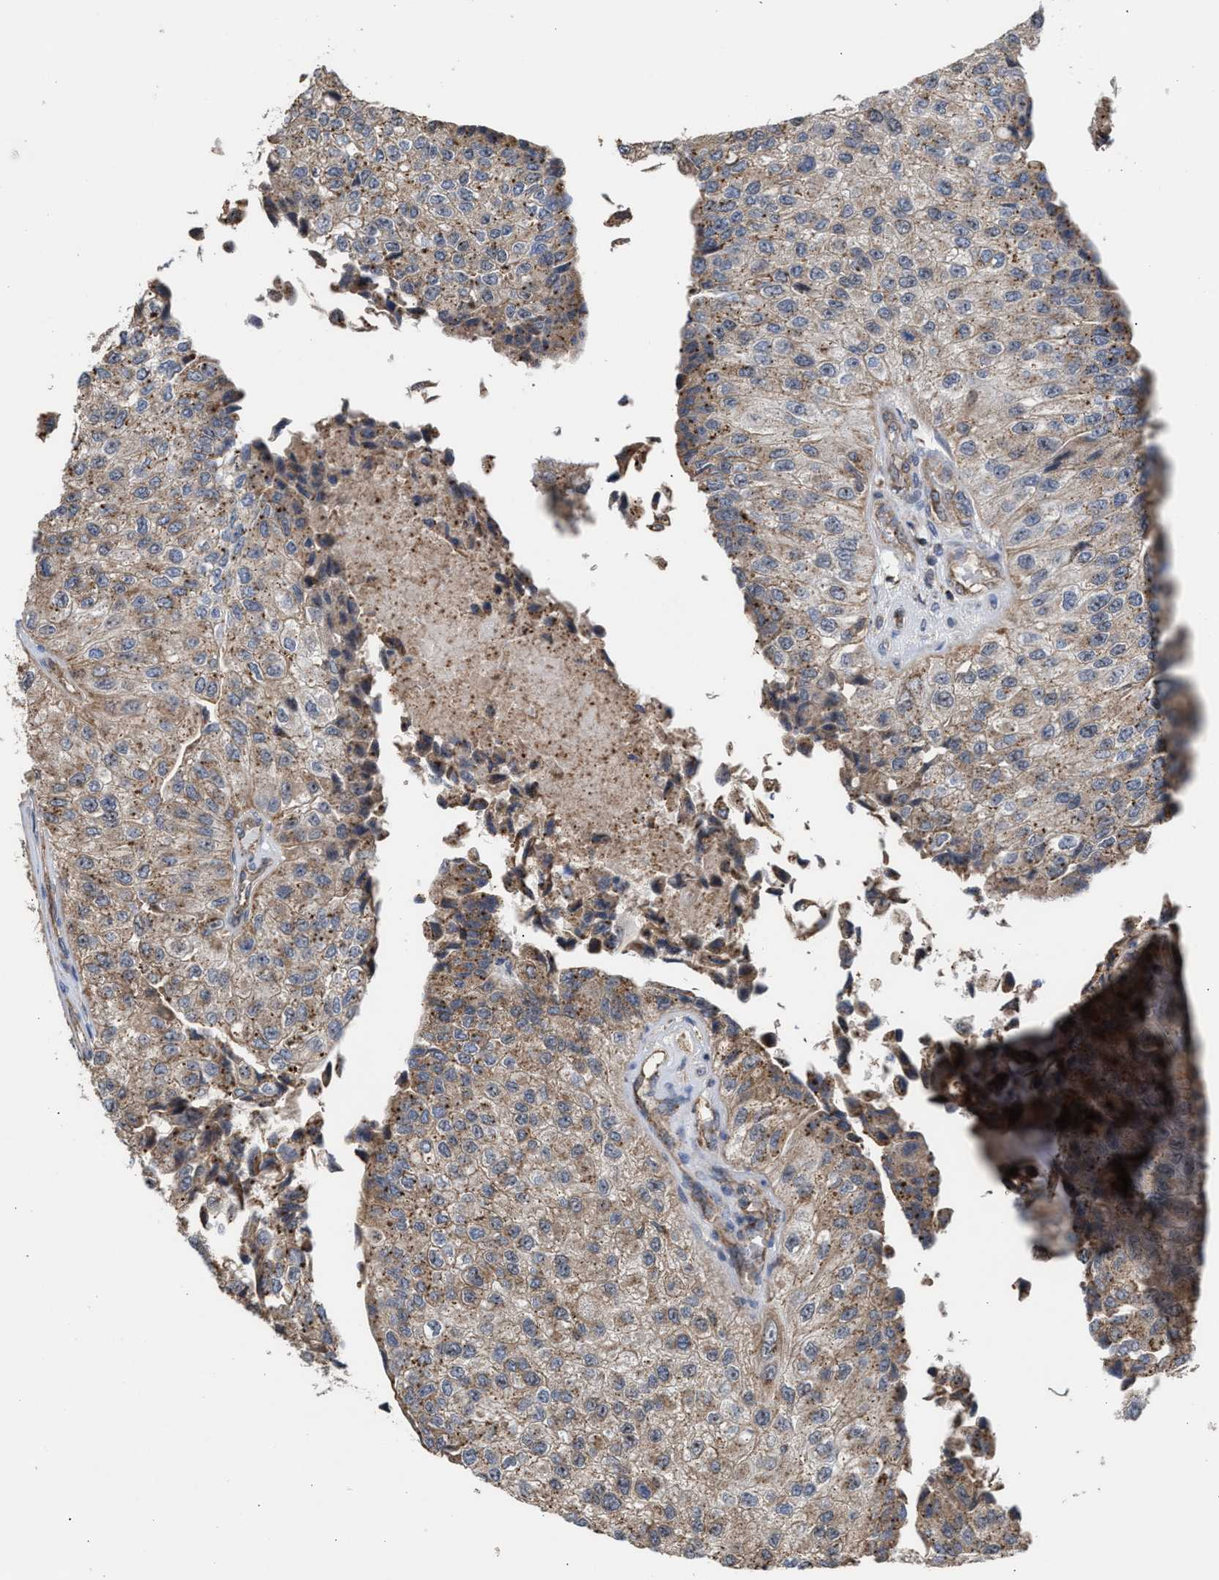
{"staining": {"intensity": "moderate", "quantity": ">75%", "location": "cytoplasmic/membranous"}, "tissue": "urothelial cancer", "cell_type": "Tumor cells", "image_type": "cancer", "snomed": [{"axis": "morphology", "description": "Urothelial carcinoma, High grade"}, {"axis": "topography", "description": "Kidney"}, {"axis": "topography", "description": "Urinary bladder"}], "caption": "Brown immunohistochemical staining in urothelial cancer exhibits moderate cytoplasmic/membranous expression in approximately >75% of tumor cells.", "gene": "EXOSC2", "patient": {"sex": "male", "age": 77}}